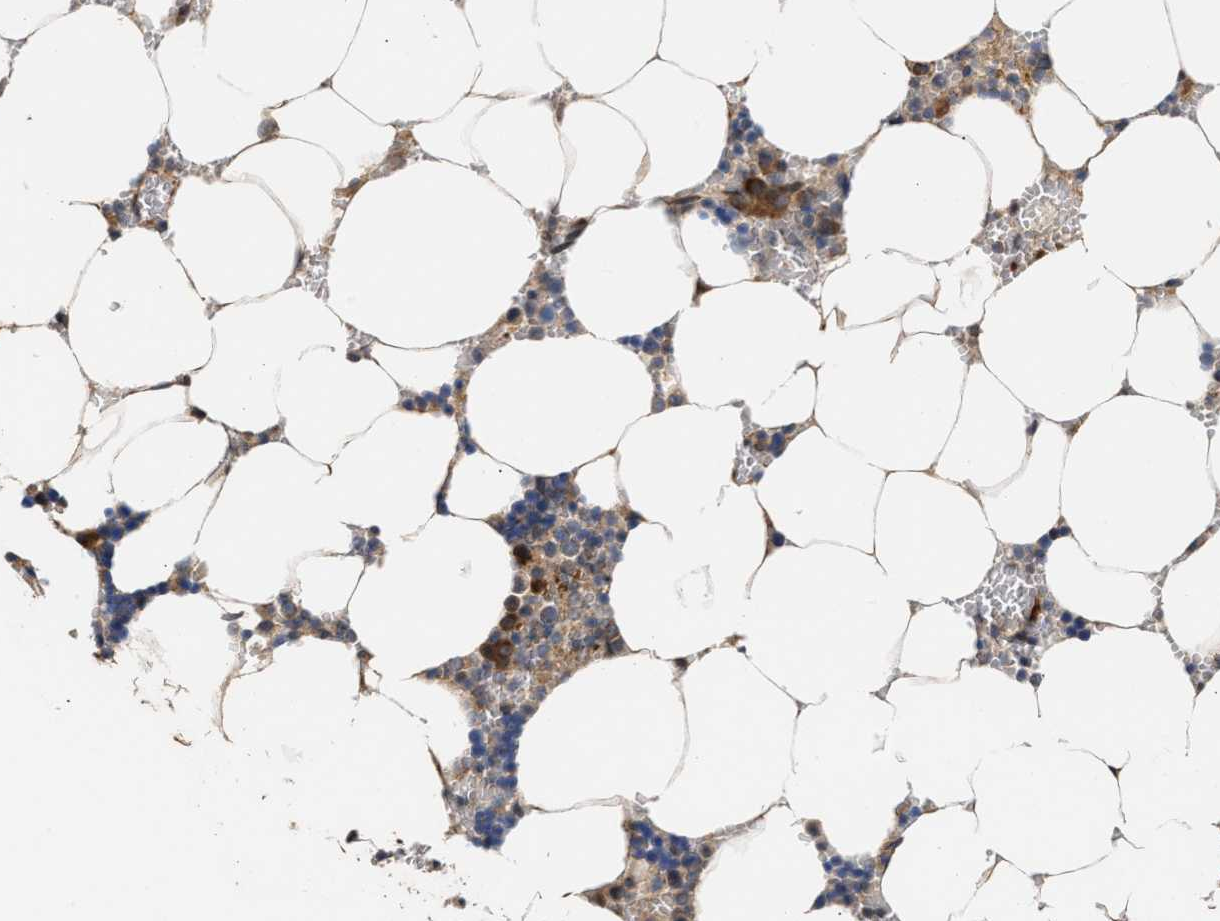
{"staining": {"intensity": "moderate", "quantity": "<25%", "location": "cytoplasmic/membranous"}, "tissue": "bone marrow", "cell_type": "Hematopoietic cells", "image_type": "normal", "snomed": [{"axis": "morphology", "description": "Normal tissue, NOS"}, {"axis": "topography", "description": "Bone marrow"}], "caption": "The photomicrograph shows immunohistochemical staining of unremarkable bone marrow. There is moderate cytoplasmic/membranous positivity is appreciated in approximately <25% of hematopoietic cells. (Brightfield microscopy of DAB IHC at high magnification).", "gene": "CLIP2", "patient": {"sex": "male", "age": 70}}